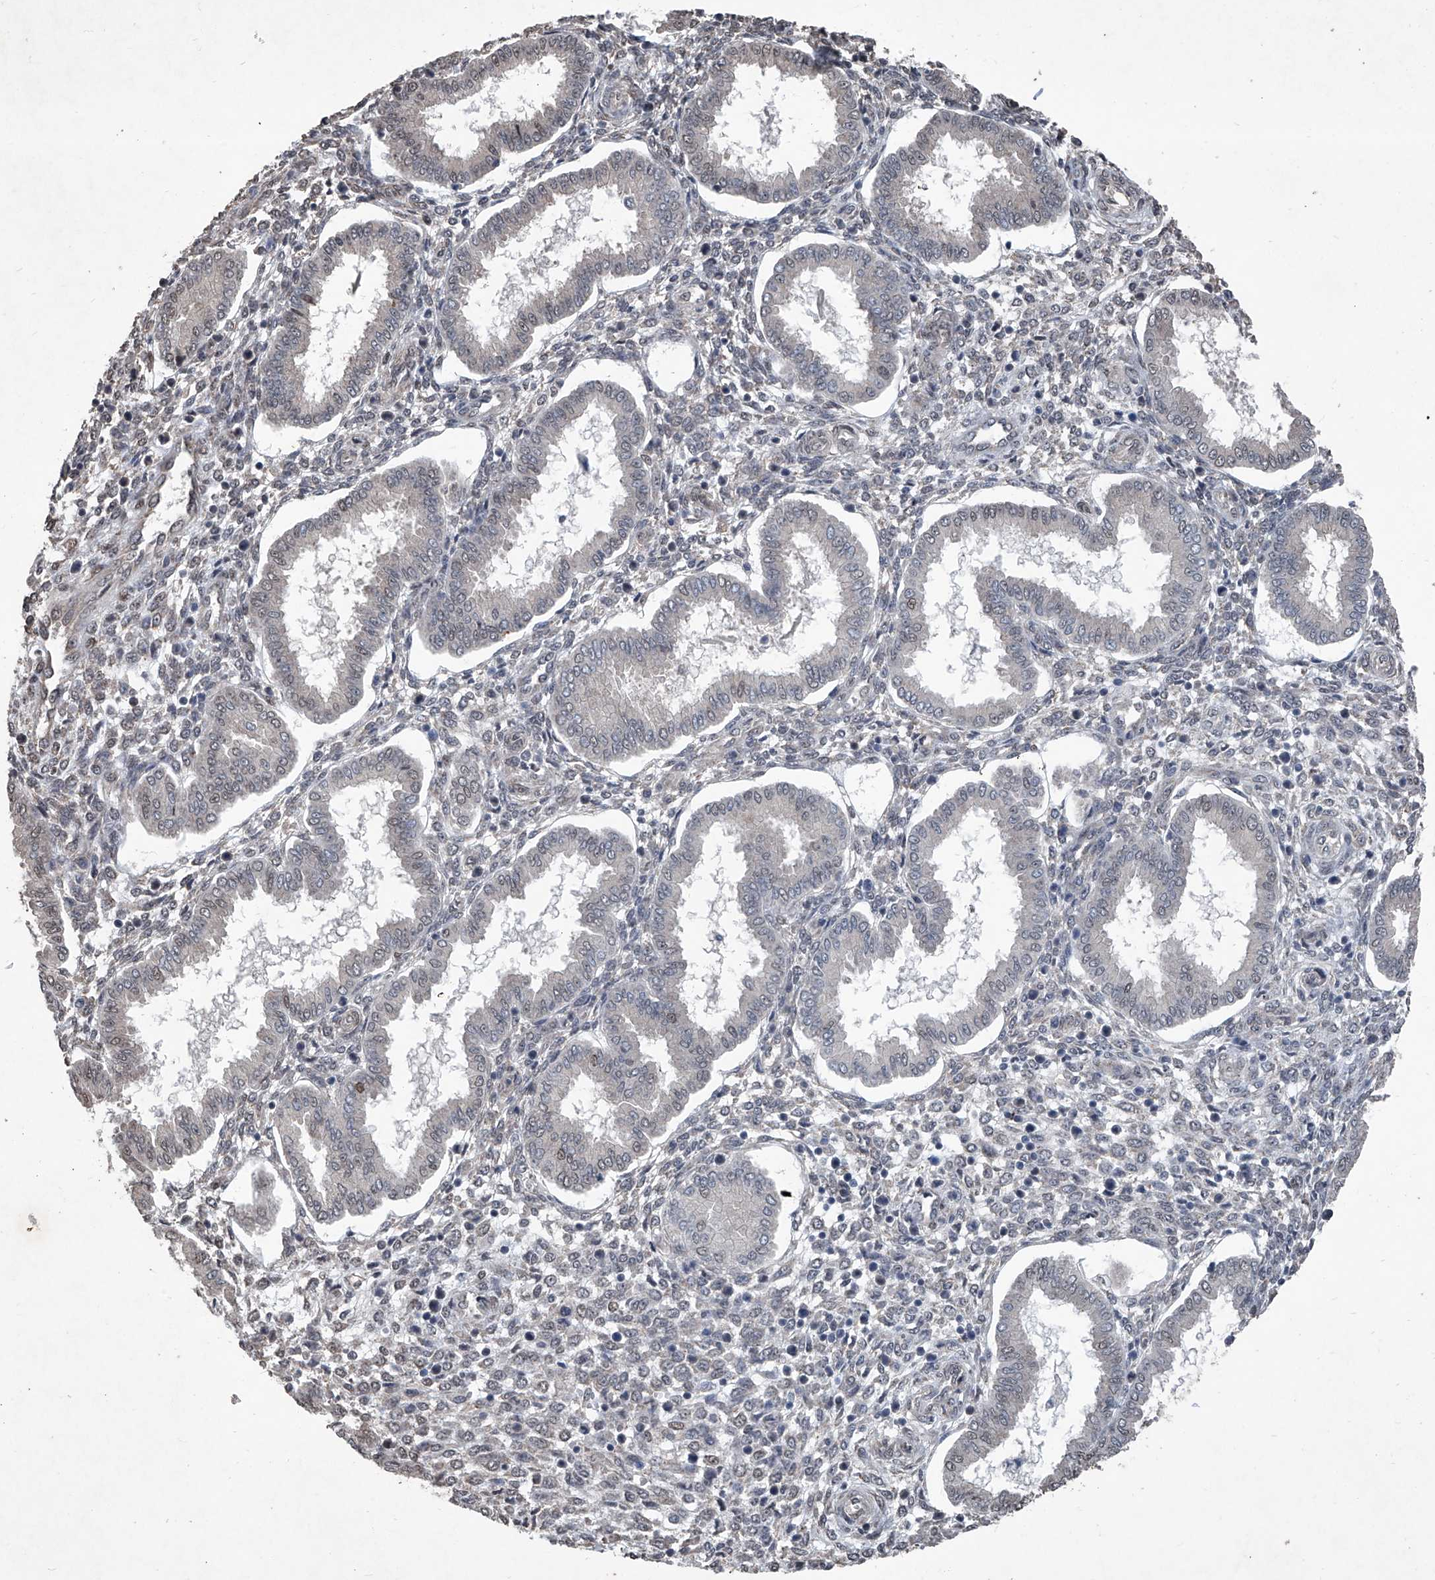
{"staining": {"intensity": "strong", "quantity": ">75%", "location": "nuclear"}, "tissue": "endometrium", "cell_type": "Cells in endometrial stroma", "image_type": "normal", "snomed": [{"axis": "morphology", "description": "Normal tissue, NOS"}, {"axis": "topography", "description": "Endometrium"}], "caption": "The histopathology image displays immunohistochemical staining of unremarkable endometrium. There is strong nuclear positivity is present in approximately >75% of cells in endometrial stroma. (DAB IHC with brightfield microscopy, high magnification).", "gene": "DDX39B", "patient": {"sex": "female", "age": 24}}